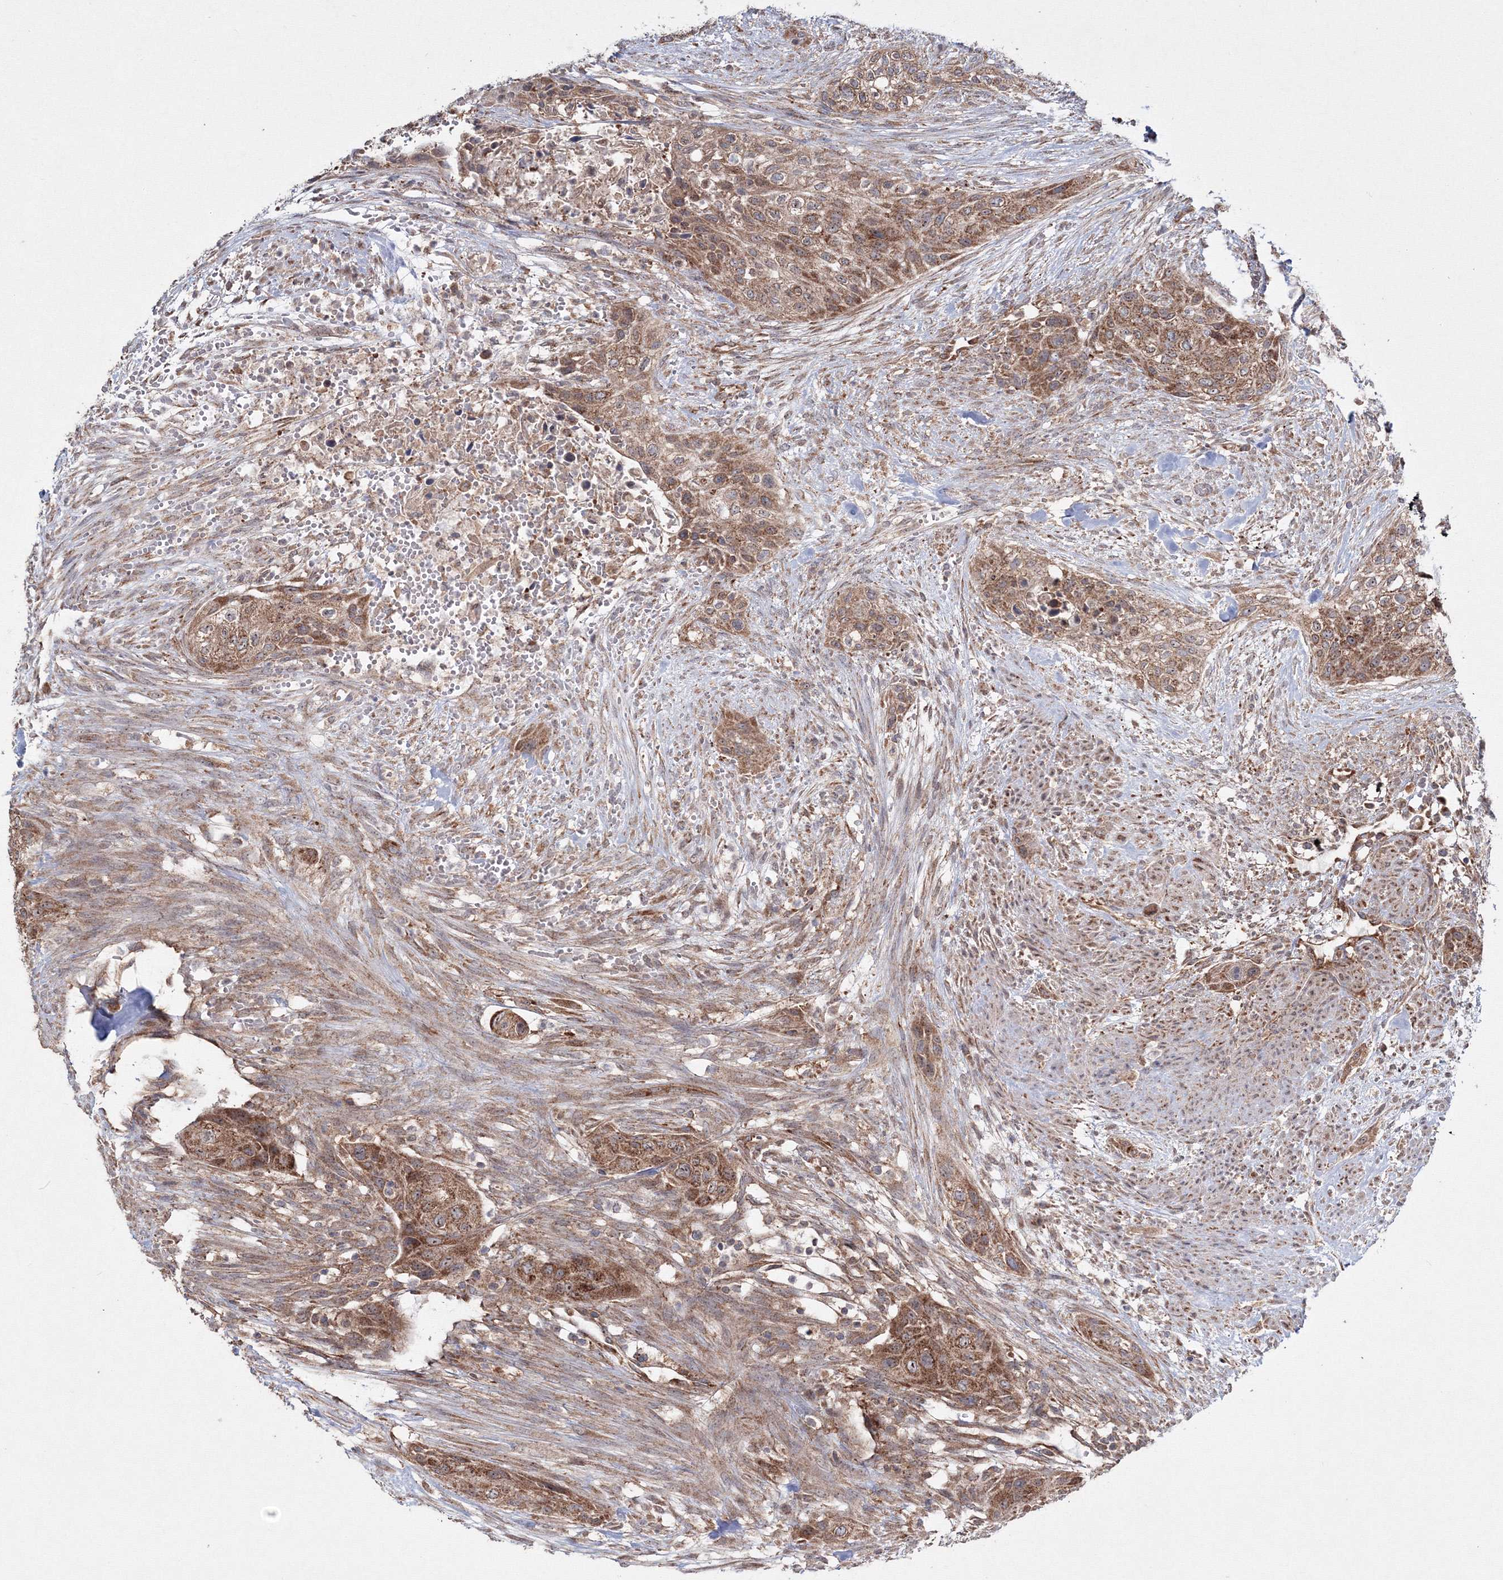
{"staining": {"intensity": "strong", "quantity": ">75%", "location": "cytoplasmic/membranous"}, "tissue": "urothelial cancer", "cell_type": "Tumor cells", "image_type": "cancer", "snomed": [{"axis": "morphology", "description": "Urothelial carcinoma, High grade"}, {"axis": "topography", "description": "Urinary bladder"}], "caption": "This is a micrograph of IHC staining of urothelial cancer, which shows strong staining in the cytoplasmic/membranous of tumor cells.", "gene": "PEX13", "patient": {"sex": "male", "age": 35}}